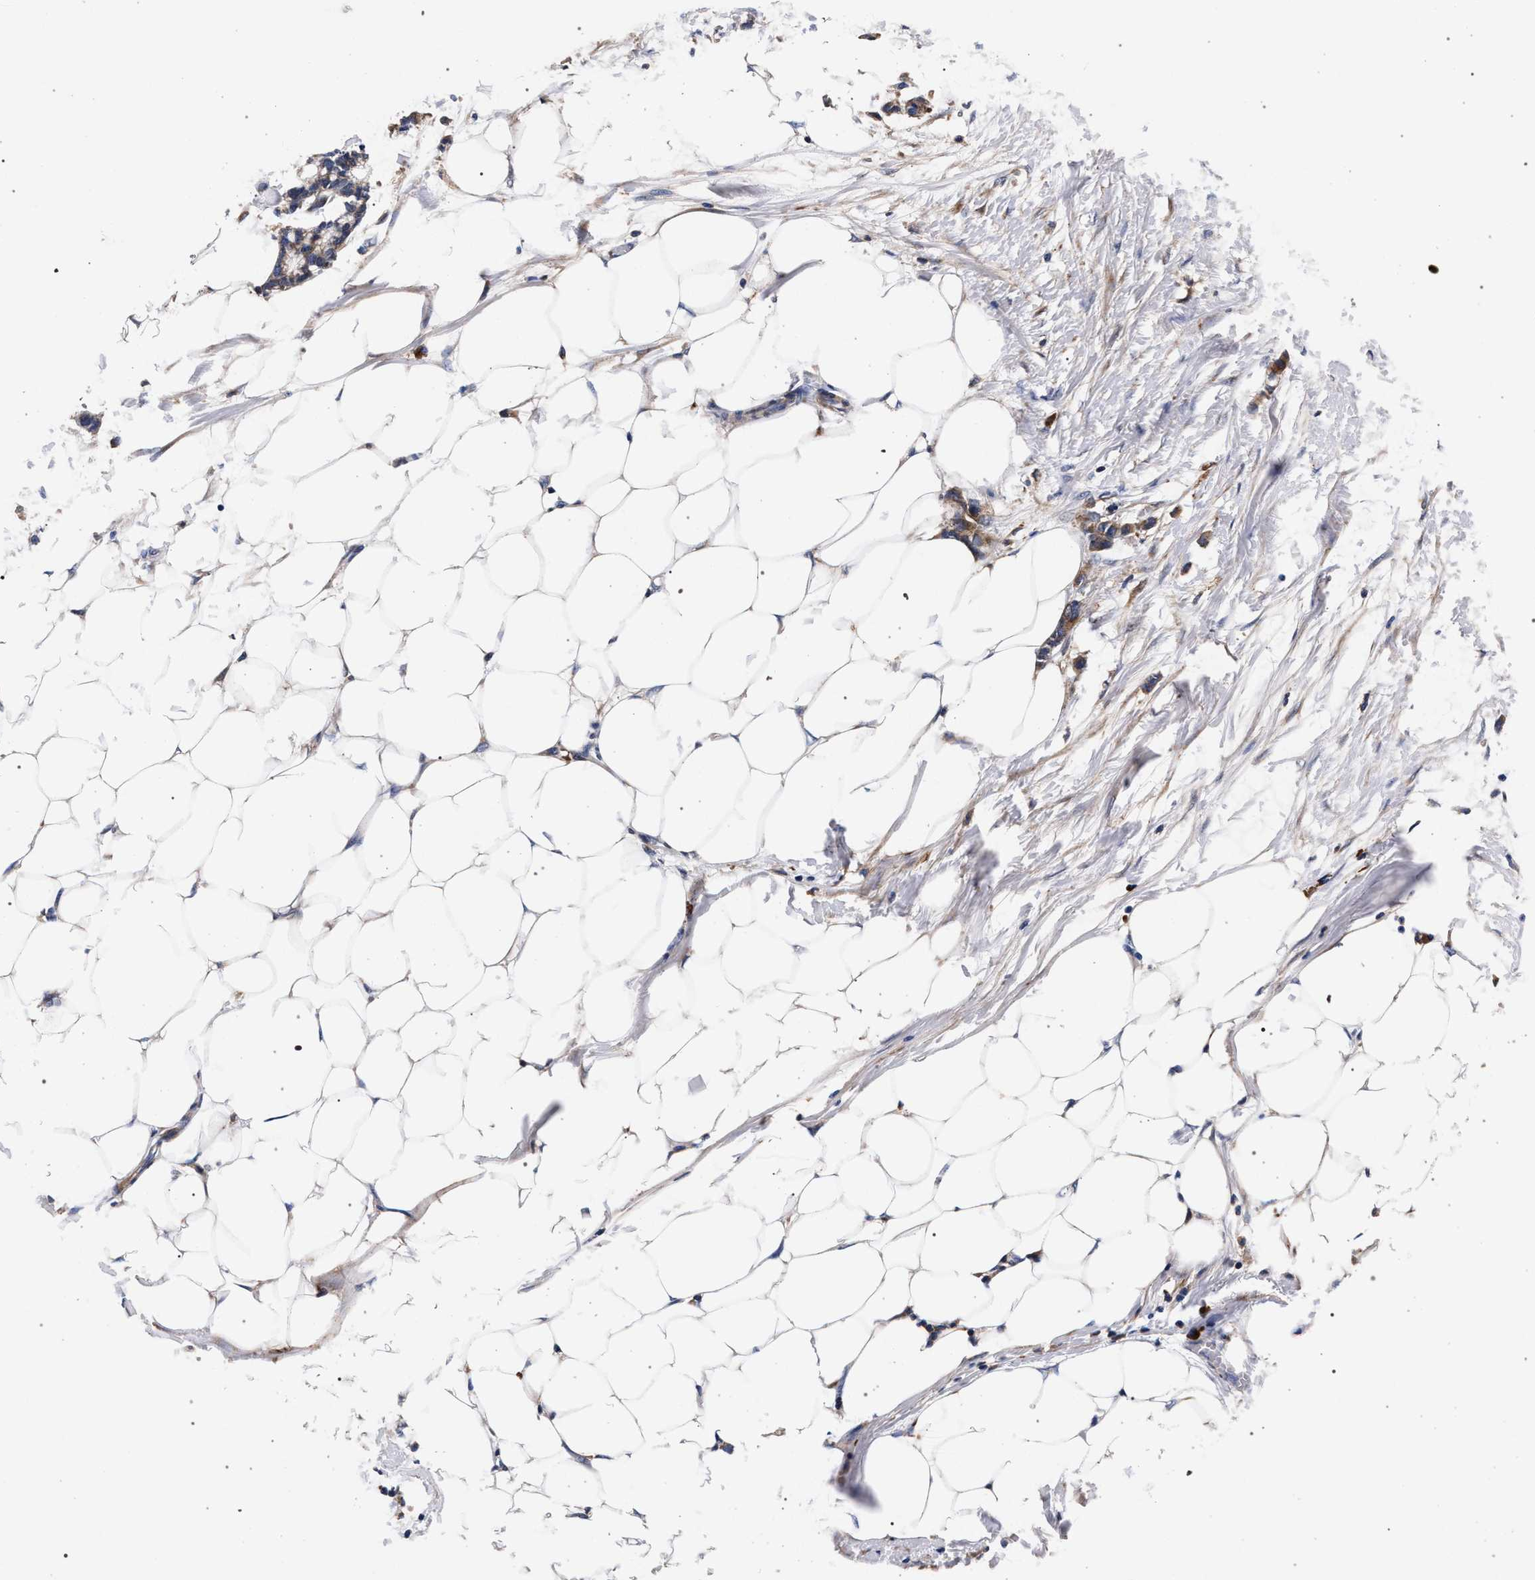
{"staining": {"intensity": "weak", "quantity": ">75%", "location": "cytoplasmic/membranous"}, "tissue": "adipose tissue", "cell_type": "Adipocytes", "image_type": "normal", "snomed": [{"axis": "morphology", "description": "Normal tissue, NOS"}, {"axis": "morphology", "description": "Adenocarcinoma, NOS"}, {"axis": "topography", "description": "Colon"}, {"axis": "topography", "description": "Peripheral nerve tissue"}], "caption": "Immunohistochemical staining of benign adipose tissue reveals weak cytoplasmic/membranous protein expression in approximately >75% of adipocytes.", "gene": "ACOX1", "patient": {"sex": "male", "age": 14}}